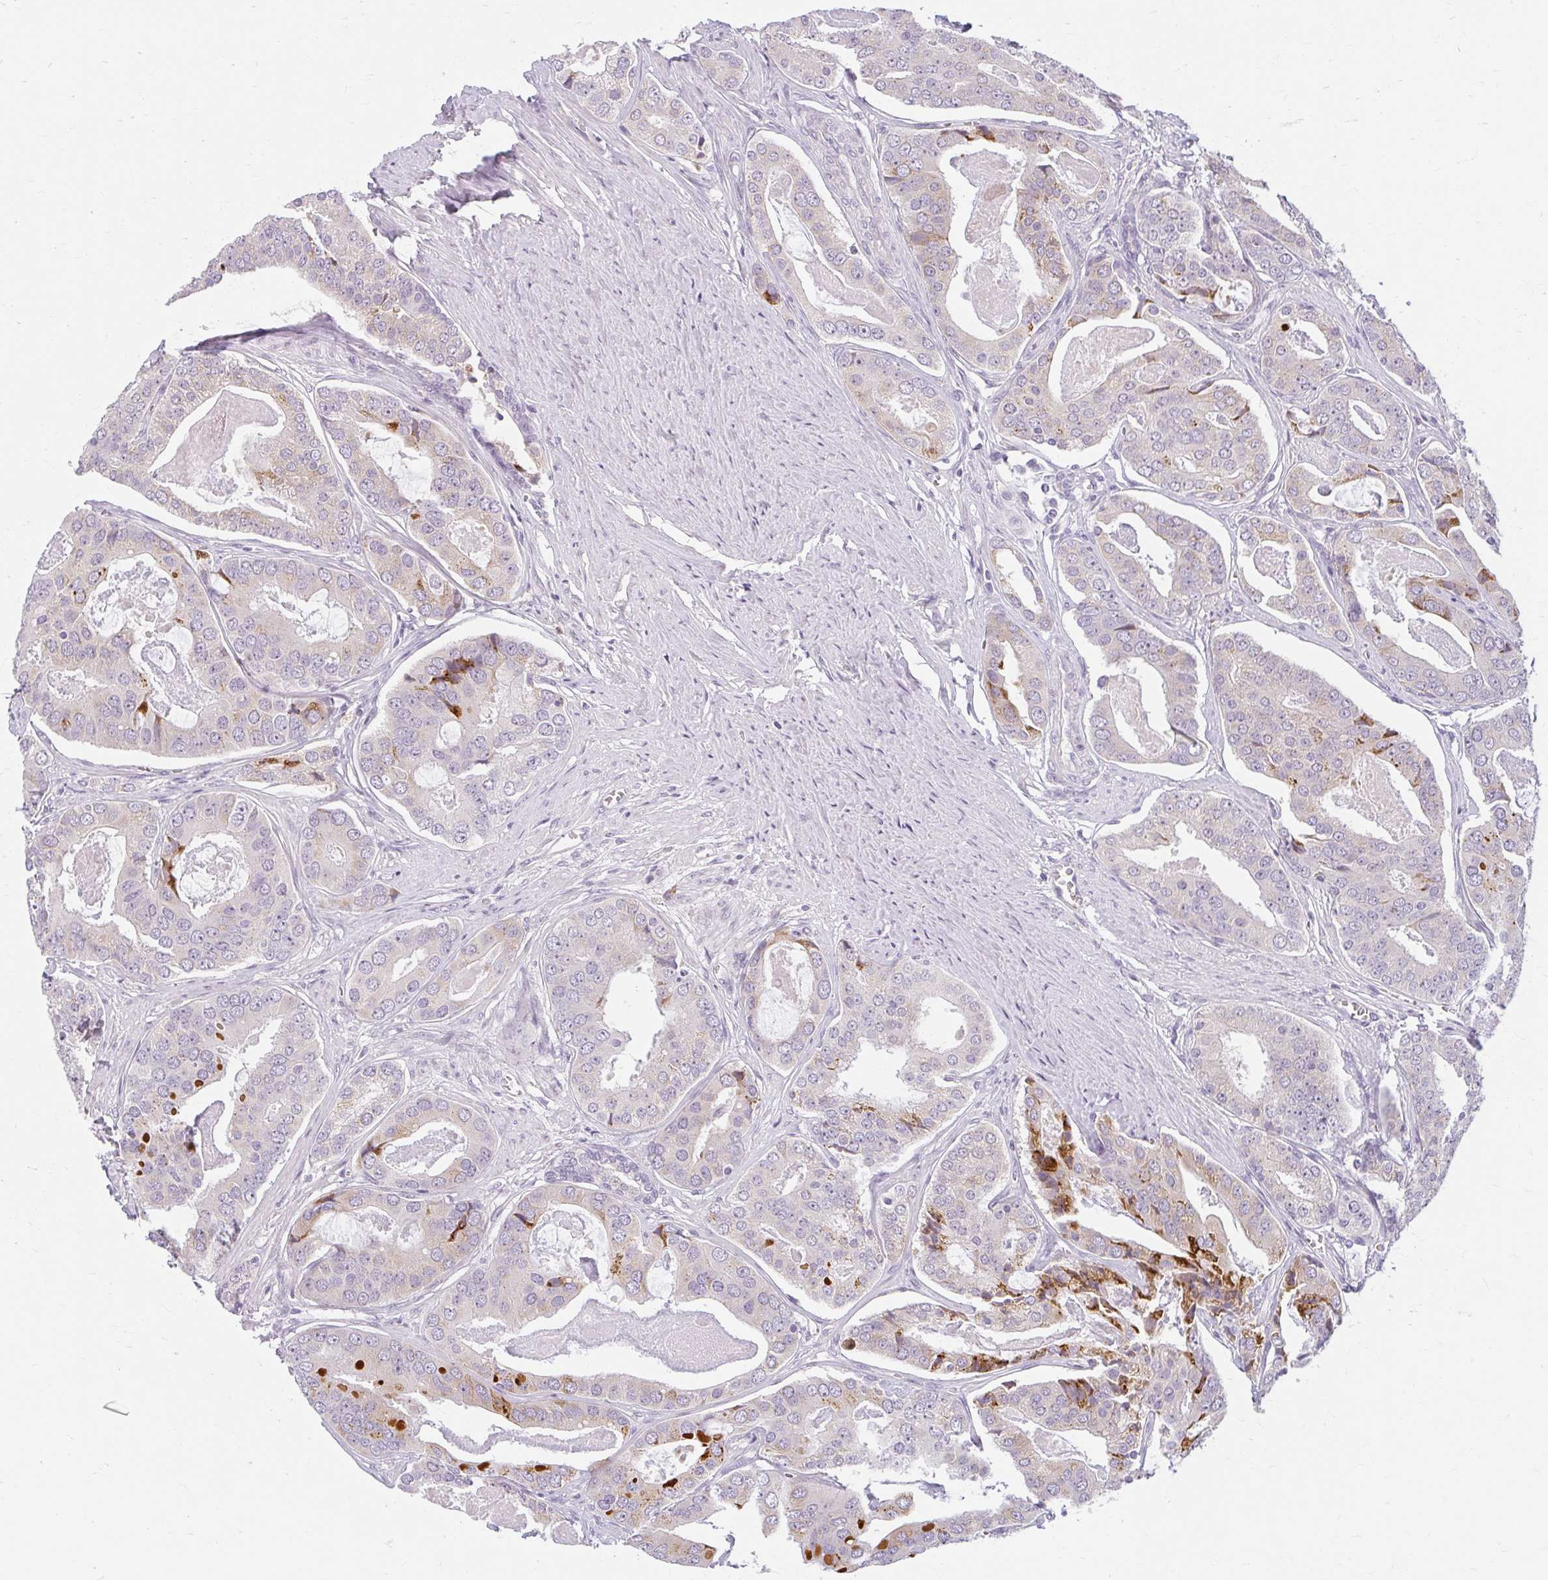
{"staining": {"intensity": "moderate", "quantity": "<25%", "location": "cytoplasmic/membranous"}, "tissue": "prostate cancer", "cell_type": "Tumor cells", "image_type": "cancer", "snomed": [{"axis": "morphology", "description": "Adenocarcinoma, High grade"}, {"axis": "topography", "description": "Prostate"}], "caption": "Immunohistochemistry (IHC) of human prostate cancer (high-grade adenocarcinoma) demonstrates low levels of moderate cytoplasmic/membranous expression in about <25% of tumor cells. Immunohistochemistry stains the protein of interest in brown and the nuclei are stained blue.", "gene": "ZFYVE26", "patient": {"sex": "male", "age": 71}}